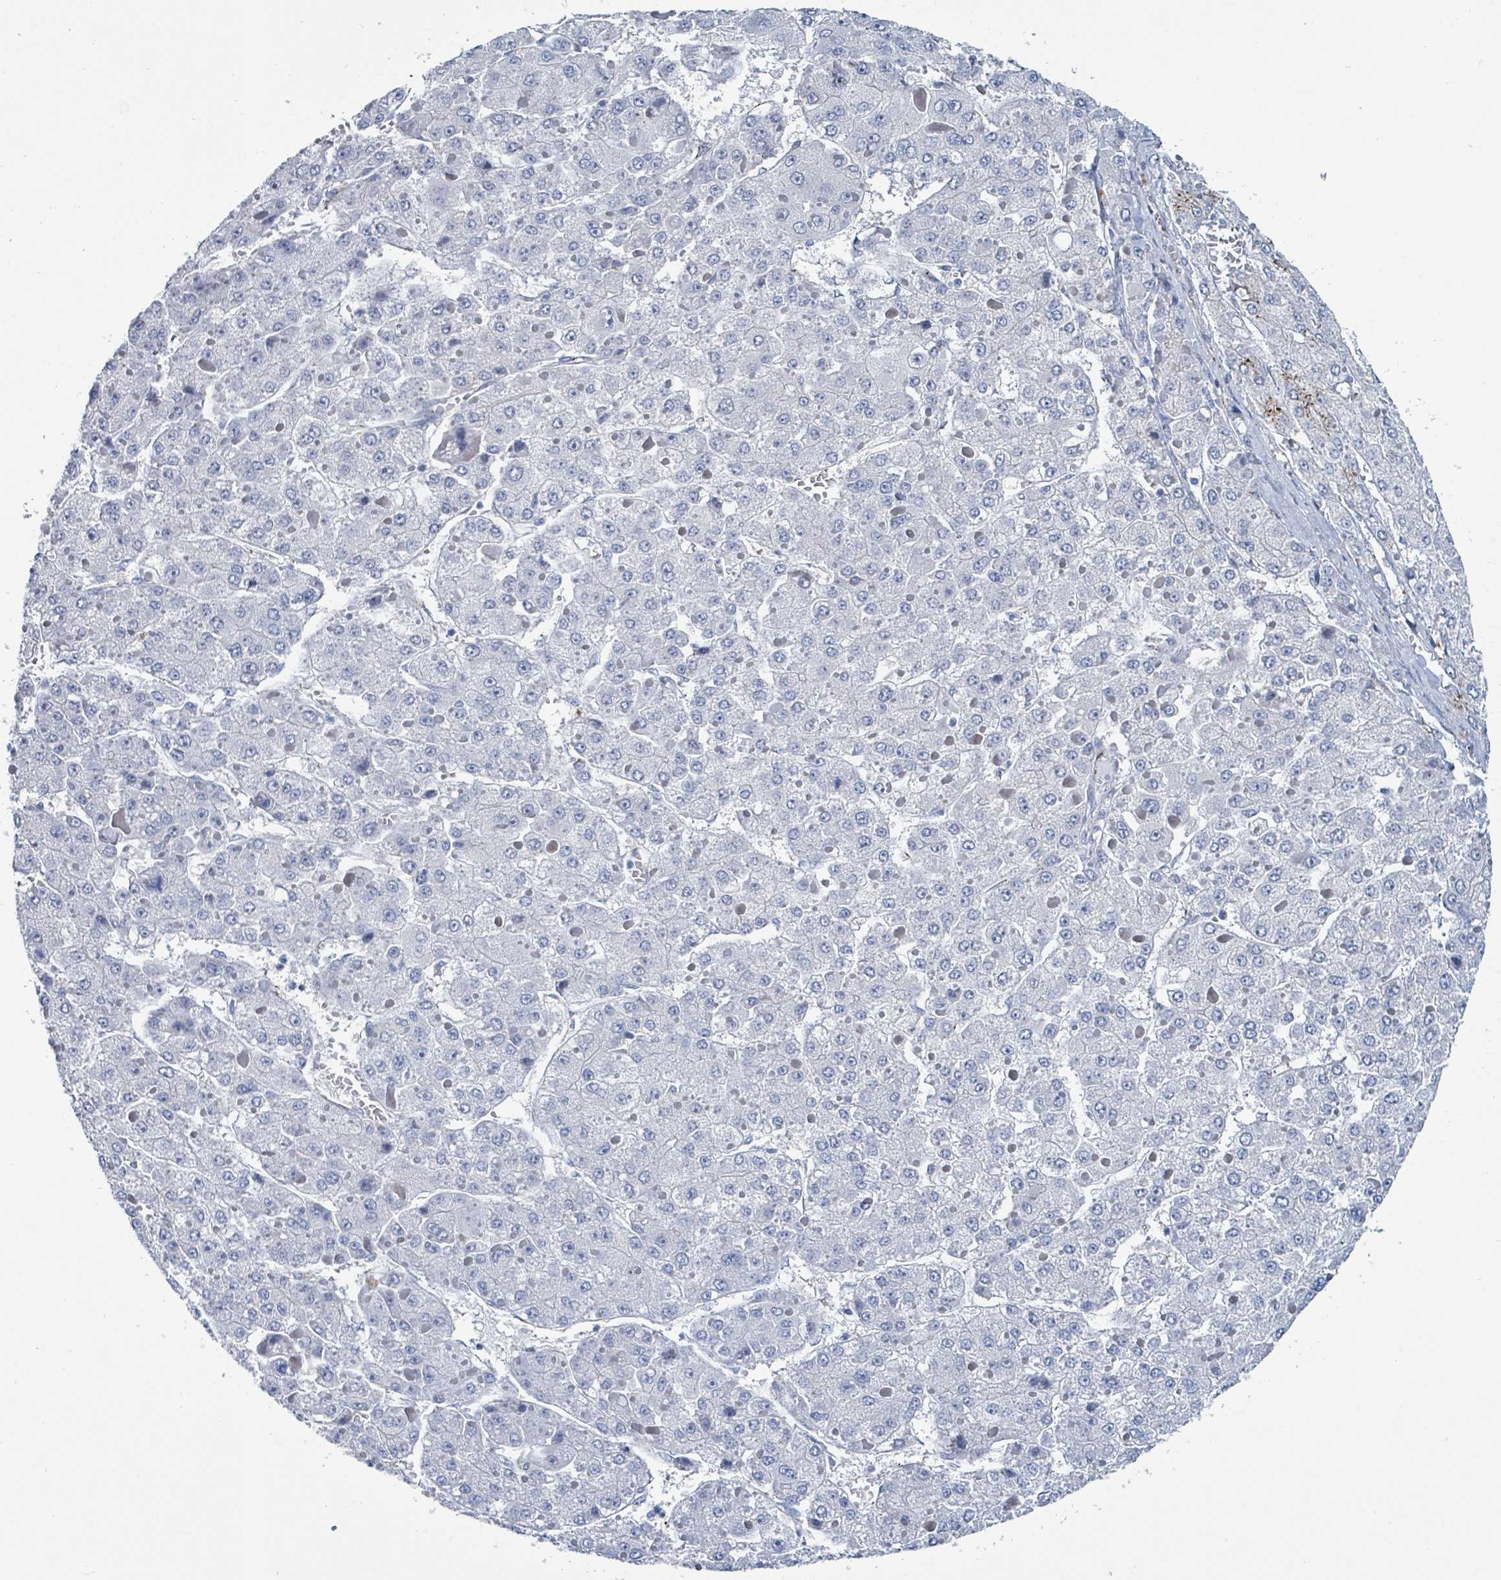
{"staining": {"intensity": "moderate", "quantity": "<25%", "location": "cytoplasmic/membranous"}, "tissue": "liver cancer", "cell_type": "Tumor cells", "image_type": "cancer", "snomed": [{"axis": "morphology", "description": "Carcinoma, Hepatocellular, NOS"}, {"axis": "topography", "description": "Liver"}], "caption": "Immunohistochemical staining of human liver hepatocellular carcinoma demonstrates low levels of moderate cytoplasmic/membranous protein positivity in approximately <25% of tumor cells.", "gene": "DCAF5", "patient": {"sex": "female", "age": 73}}